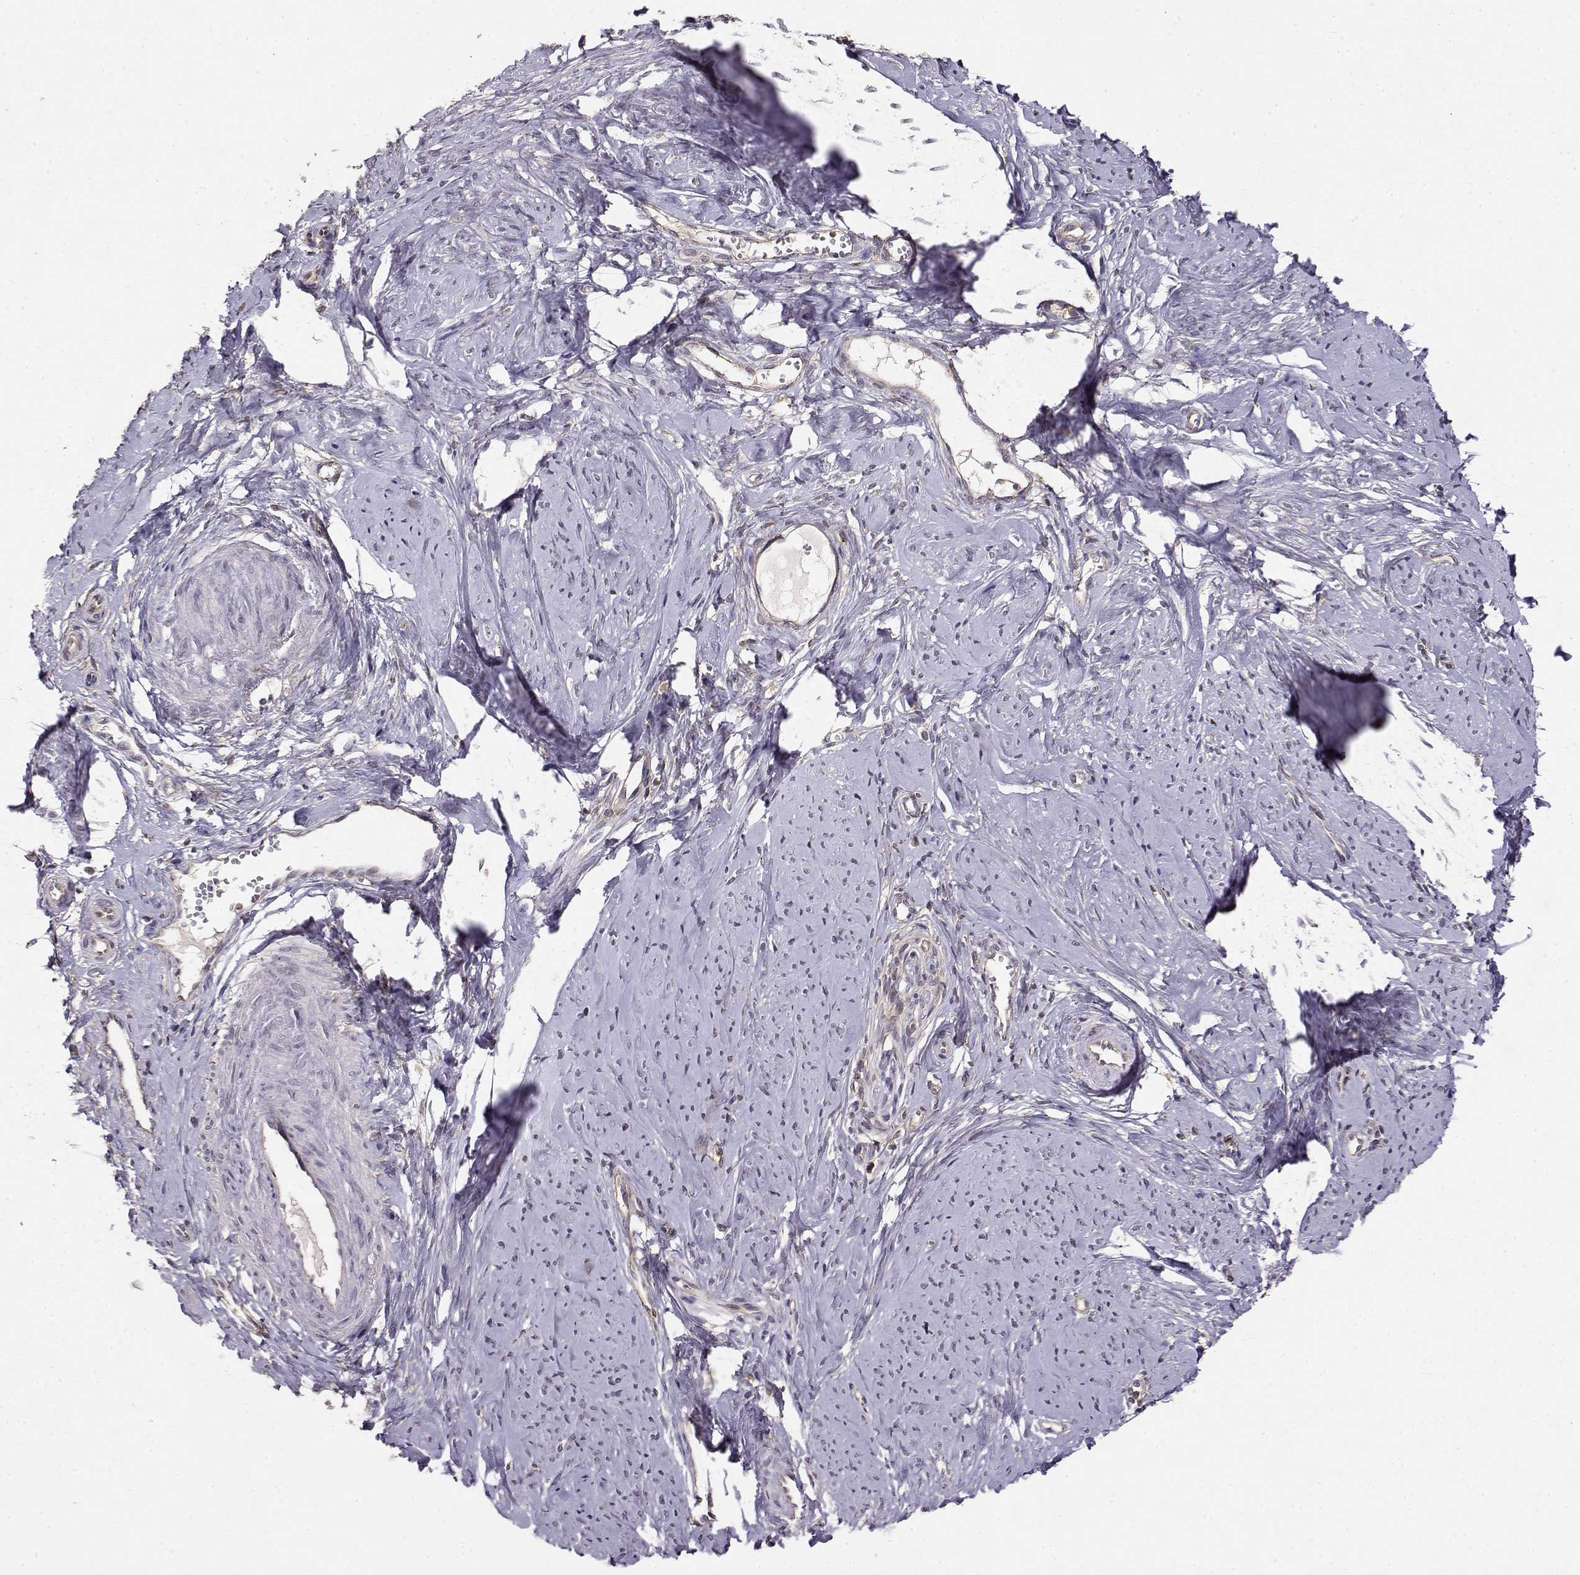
{"staining": {"intensity": "negative", "quantity": "none", "location": "none"}, "tissue": "smooth muscle", "cell_type": "Smooth muscle cells", "image_type": "normal", "snomed": [{"axis": "morphology", "description": "Normal tissue, NOS"}, {"axis": "topography", "description": "Smooth muscle"}], "caption": "Smooth muscle cells show no significant expression in normal smooth muscle. The staining is performed using DAB (3,3'-diaminobenzidine) brown chromogen with nuclei counter-stained in using hematoxylin.", "gene": "IFITM1", "patient": {"sex": "female", "age": 48}}